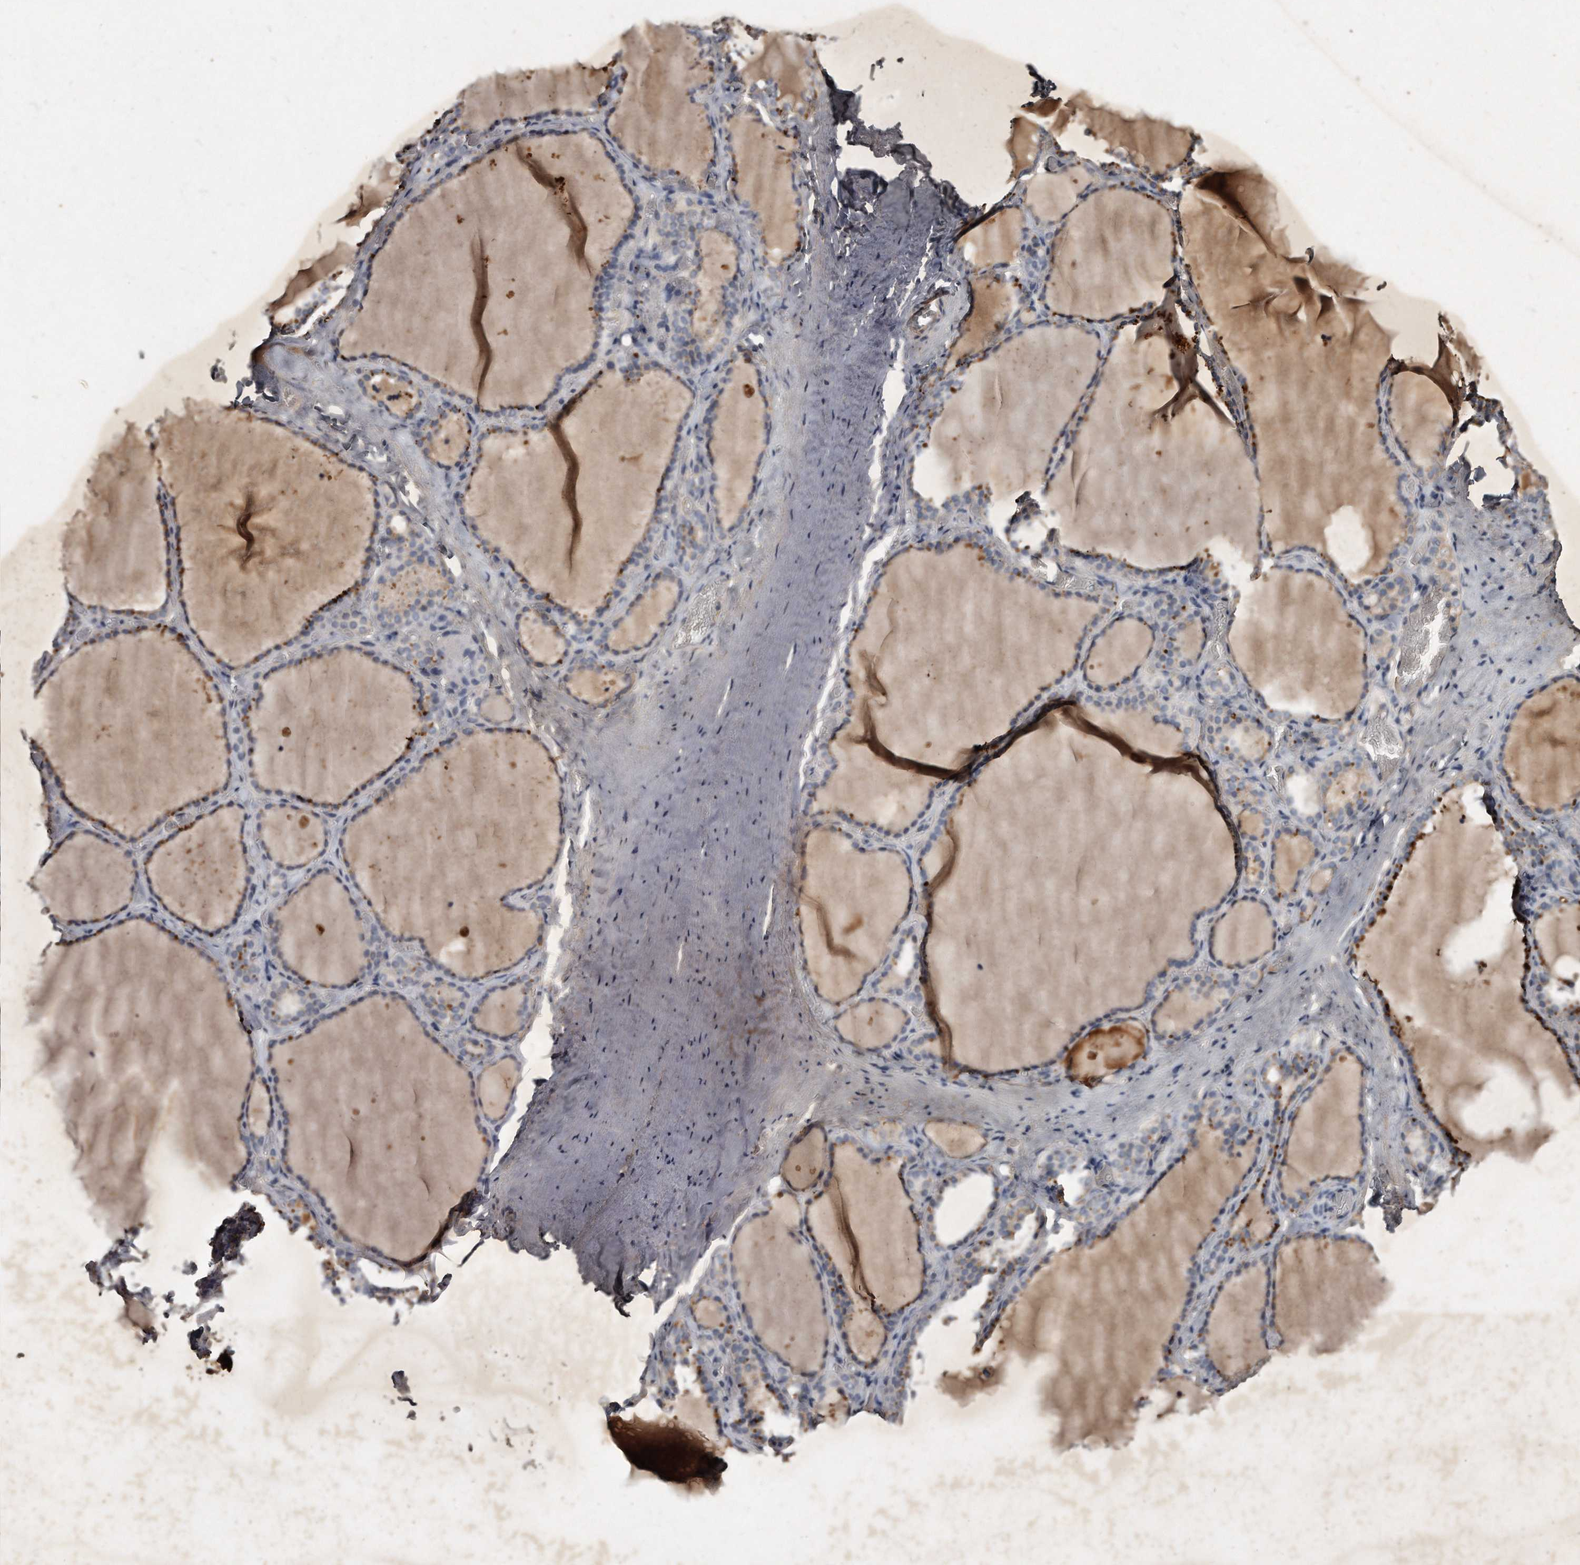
{"staining": {"intensity": "moderate", "quantity": ">75%", "location": "cytoplasmic/membranous"}, "tissue": "thyroid gland", "cell_type": "Glandular cells", "image_type": "normal", "snomed": [{"axis": "morphology", "description": "Normal tissue, NOS"}, {"axis": "topography", "description": "Thyroid gland"}], "caption": "Approximately >75% of glandular cells in unremarkable thyroid gland show moderate cytoplasmic/membranous protein expression as visualized by brown immunohistochemical staining.", "gene": "KLHDC3", "patient": {"sex": "female", "age": 22}}